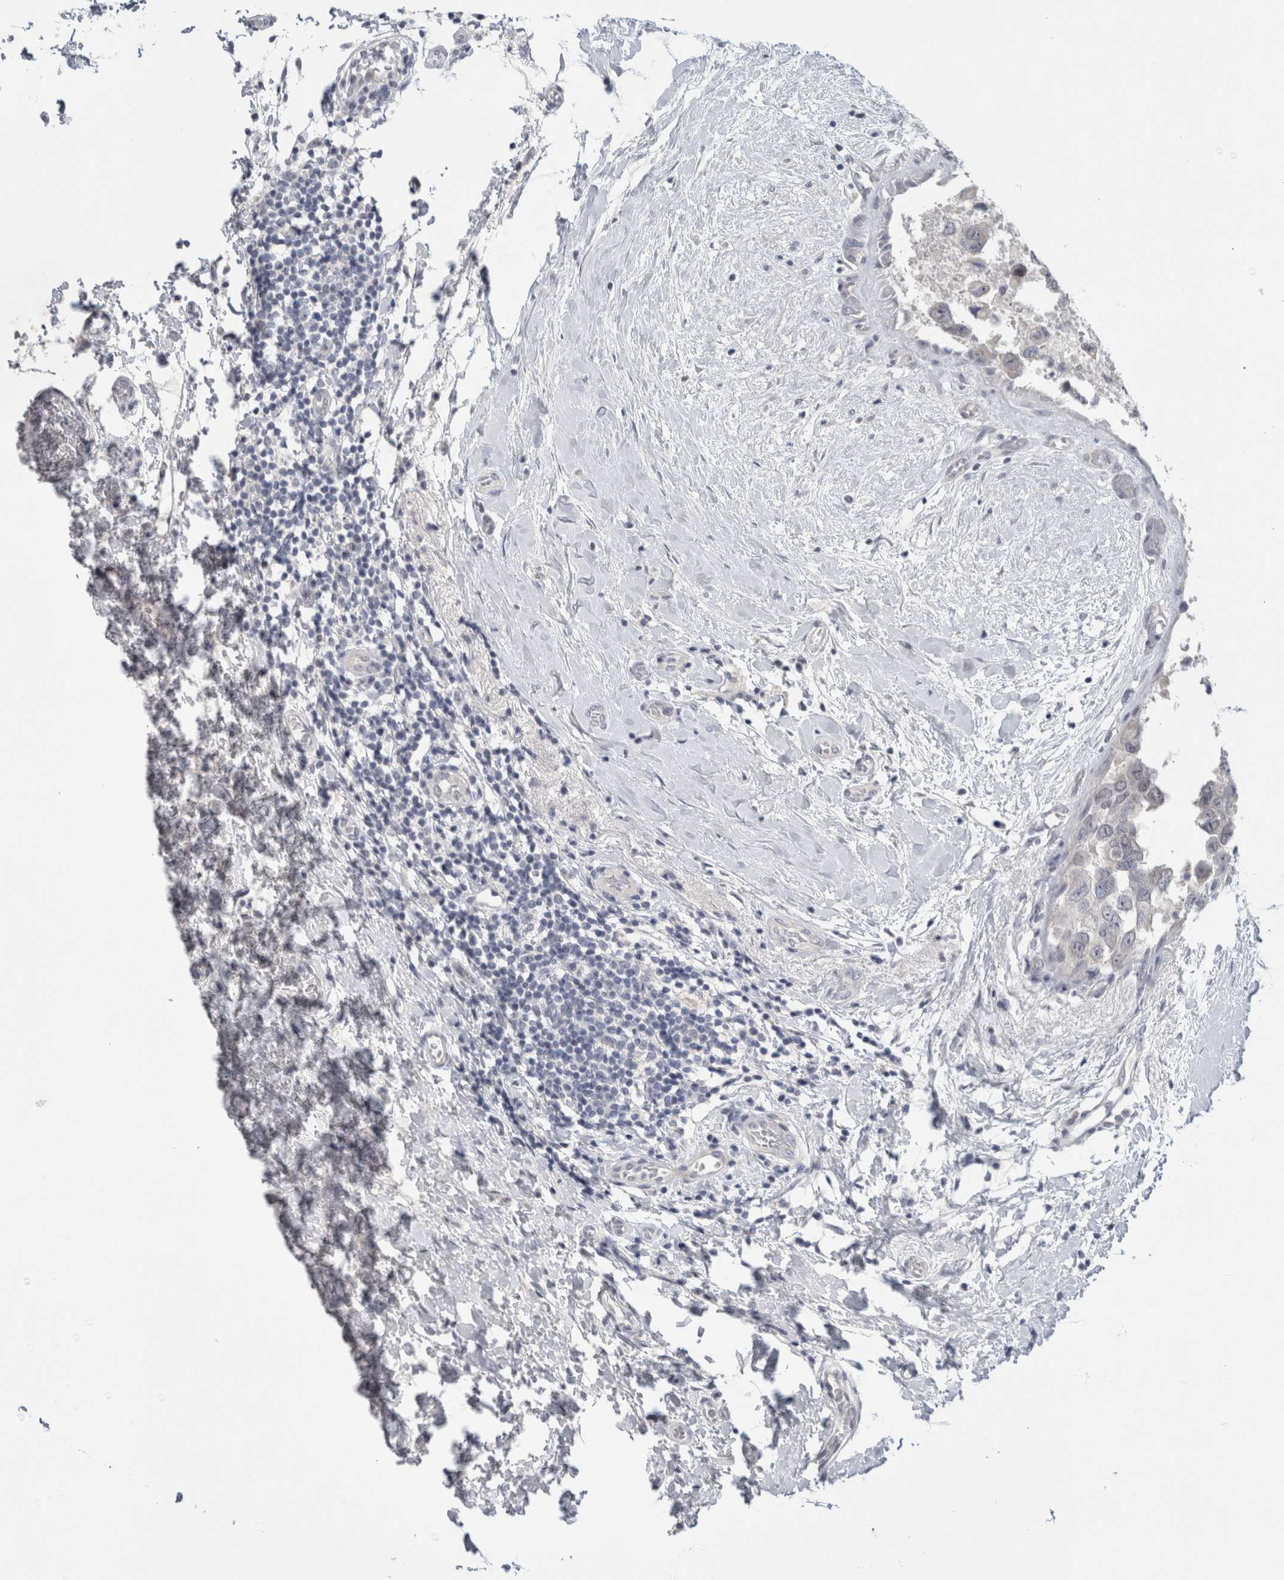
{"staining": {"intensity": "negative", "quantity": "none", "location": "none"}, "tissue": "breast cancer", "cell_type": "Tumor cells", "image_type": "cancer", "snomed": [{"axis": "morphology", "description": "Duct carcinoma"}, {"axis": "topography", "description": "Breast"}], "caption": "IHC photomicrograph of breast cancer stained for a protein (brown), which demonstrates no staining in tumor cells.", "gene": "TONSL", "patient": {"sex": "female", "age": 62}}